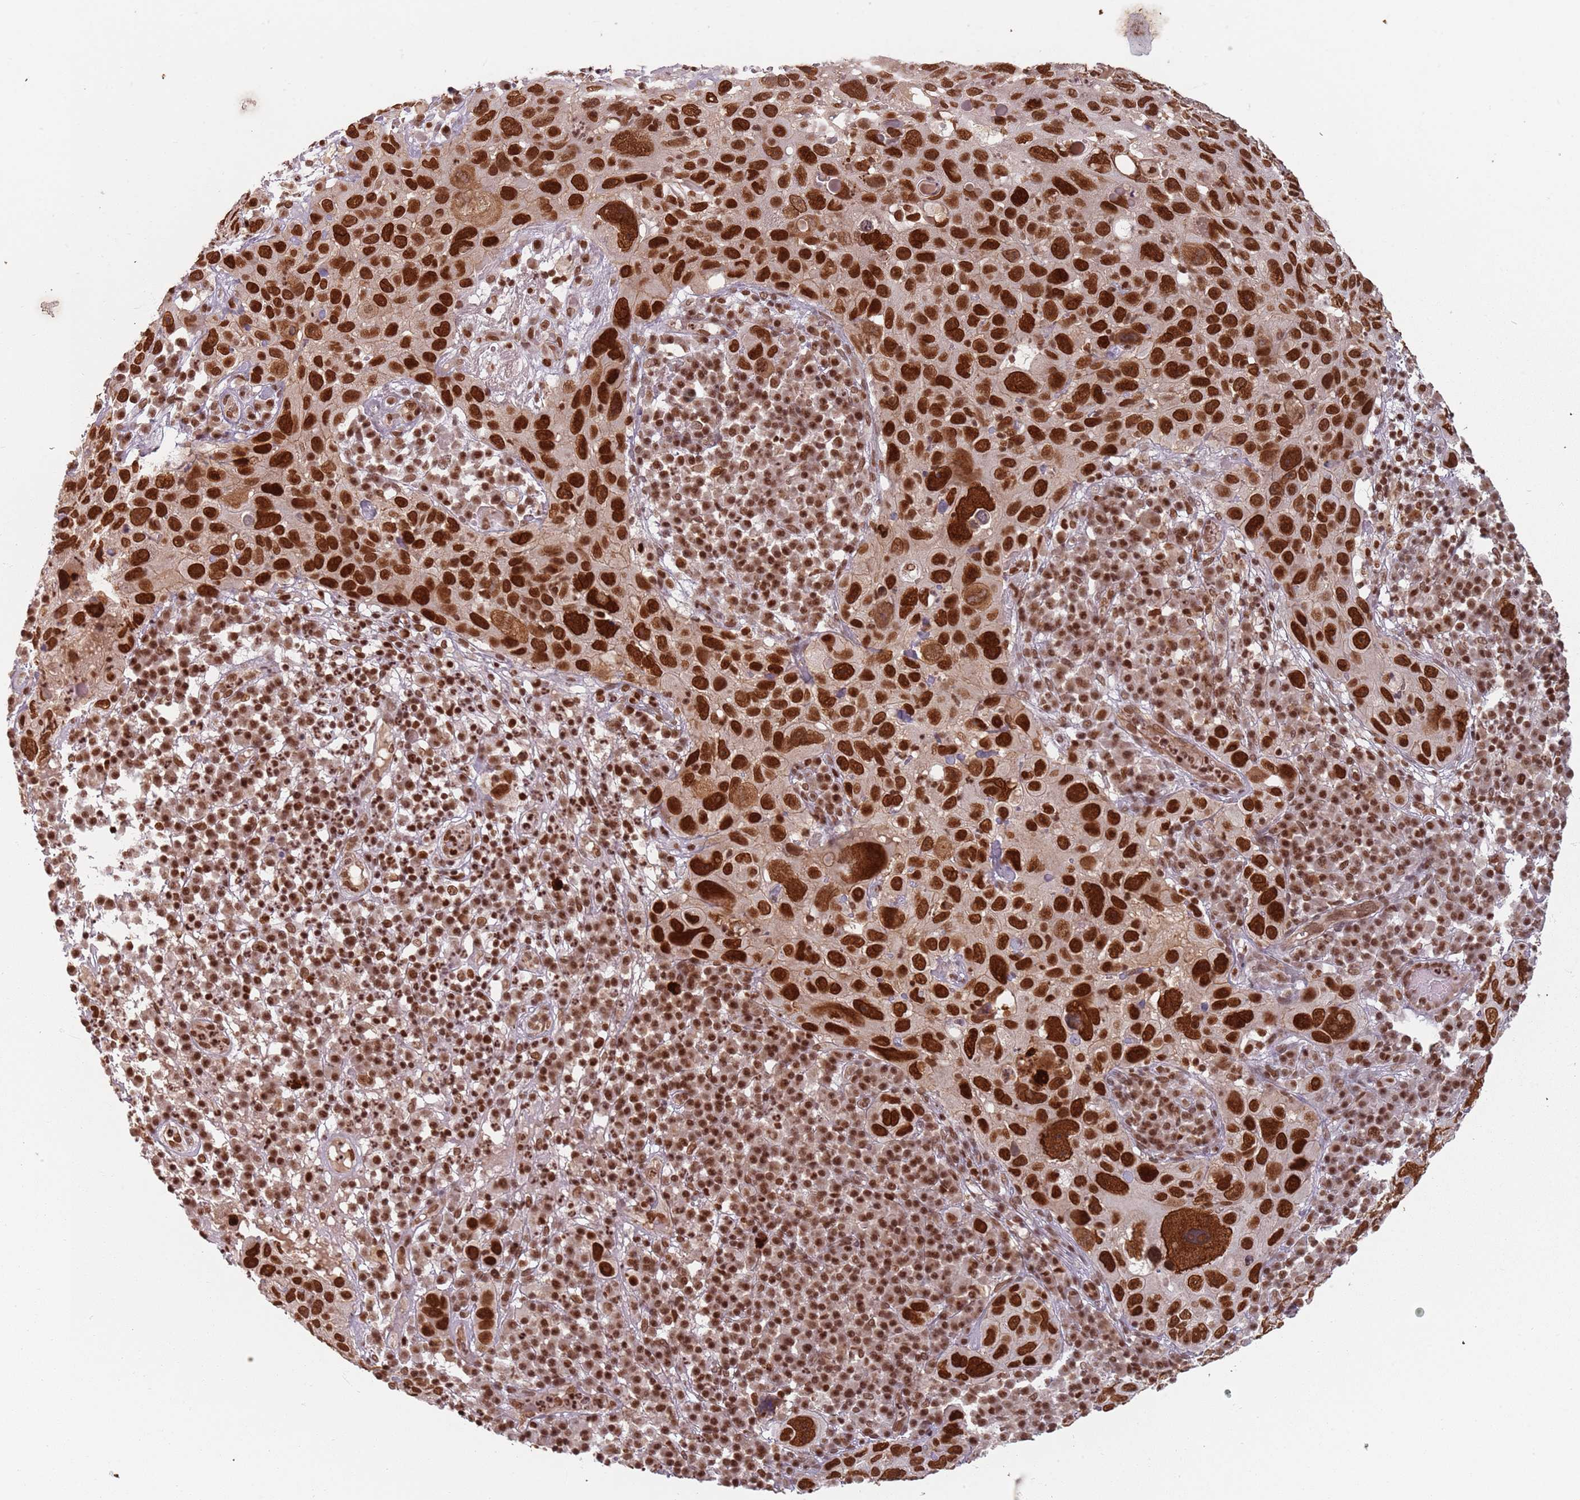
{"staining": {"intensity": "strong", "quantity": ">75%", "location": "nuclear"}, "tissue": "skin cancer", "cell_type": "Tumor cells", "image_type": "cancer", "snomed": [{"axis": "morphology", "description": "Squamous cell carcinoma in situ, NOS"}, {"axis": "morphology", "description": "Squamous cell carcinoma, NOS"}, {"axis": "topography", "description": "Skin"}], "caption": "Human skin cancer stained with a brown dye shows strong nuclear positive expression in about >75% of tumor cells.", "gene": "NUP50", "patient": {"sex": "male", "age": 93}}